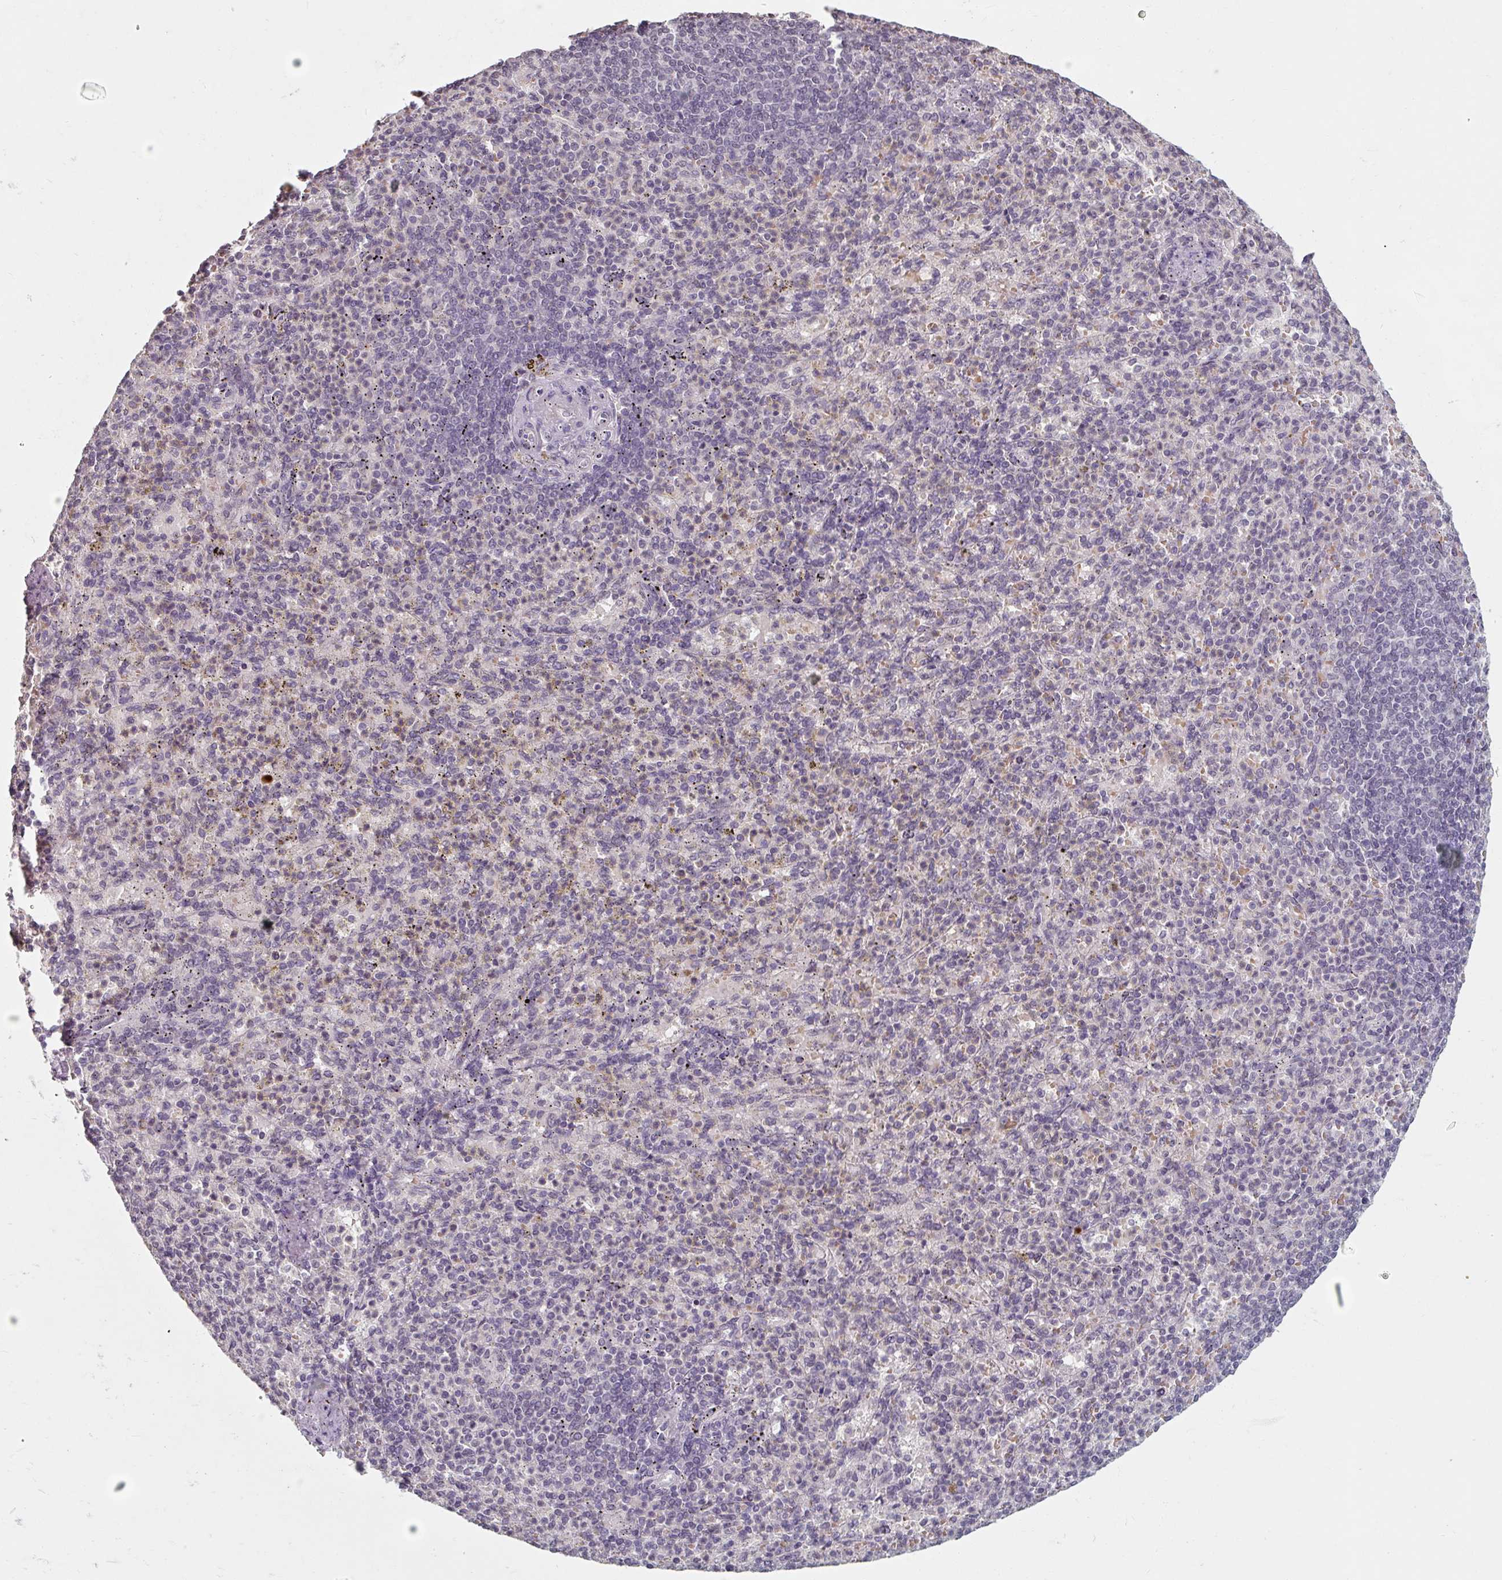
{"staining": {"intensity": "moderate", "quantity": "25%-75%", "location": "nuclear"}, "tissue": "spleen", "cell_type": "Cells in red pulp", "image_type": "normal", "snomed": [{"axis": "morphology", "description": "Normal tissue, NOS"}, {"axis": "topography", "description": "Spleen"}], "caption": "The immunohistochemical stain highlights moderate nuclear expression in cells in red pulp of unremarkable spleen. Nuclei are stained in blue.", "gene": "ENSG00000291316", "patient": {"sex": "female", "age": 74}}